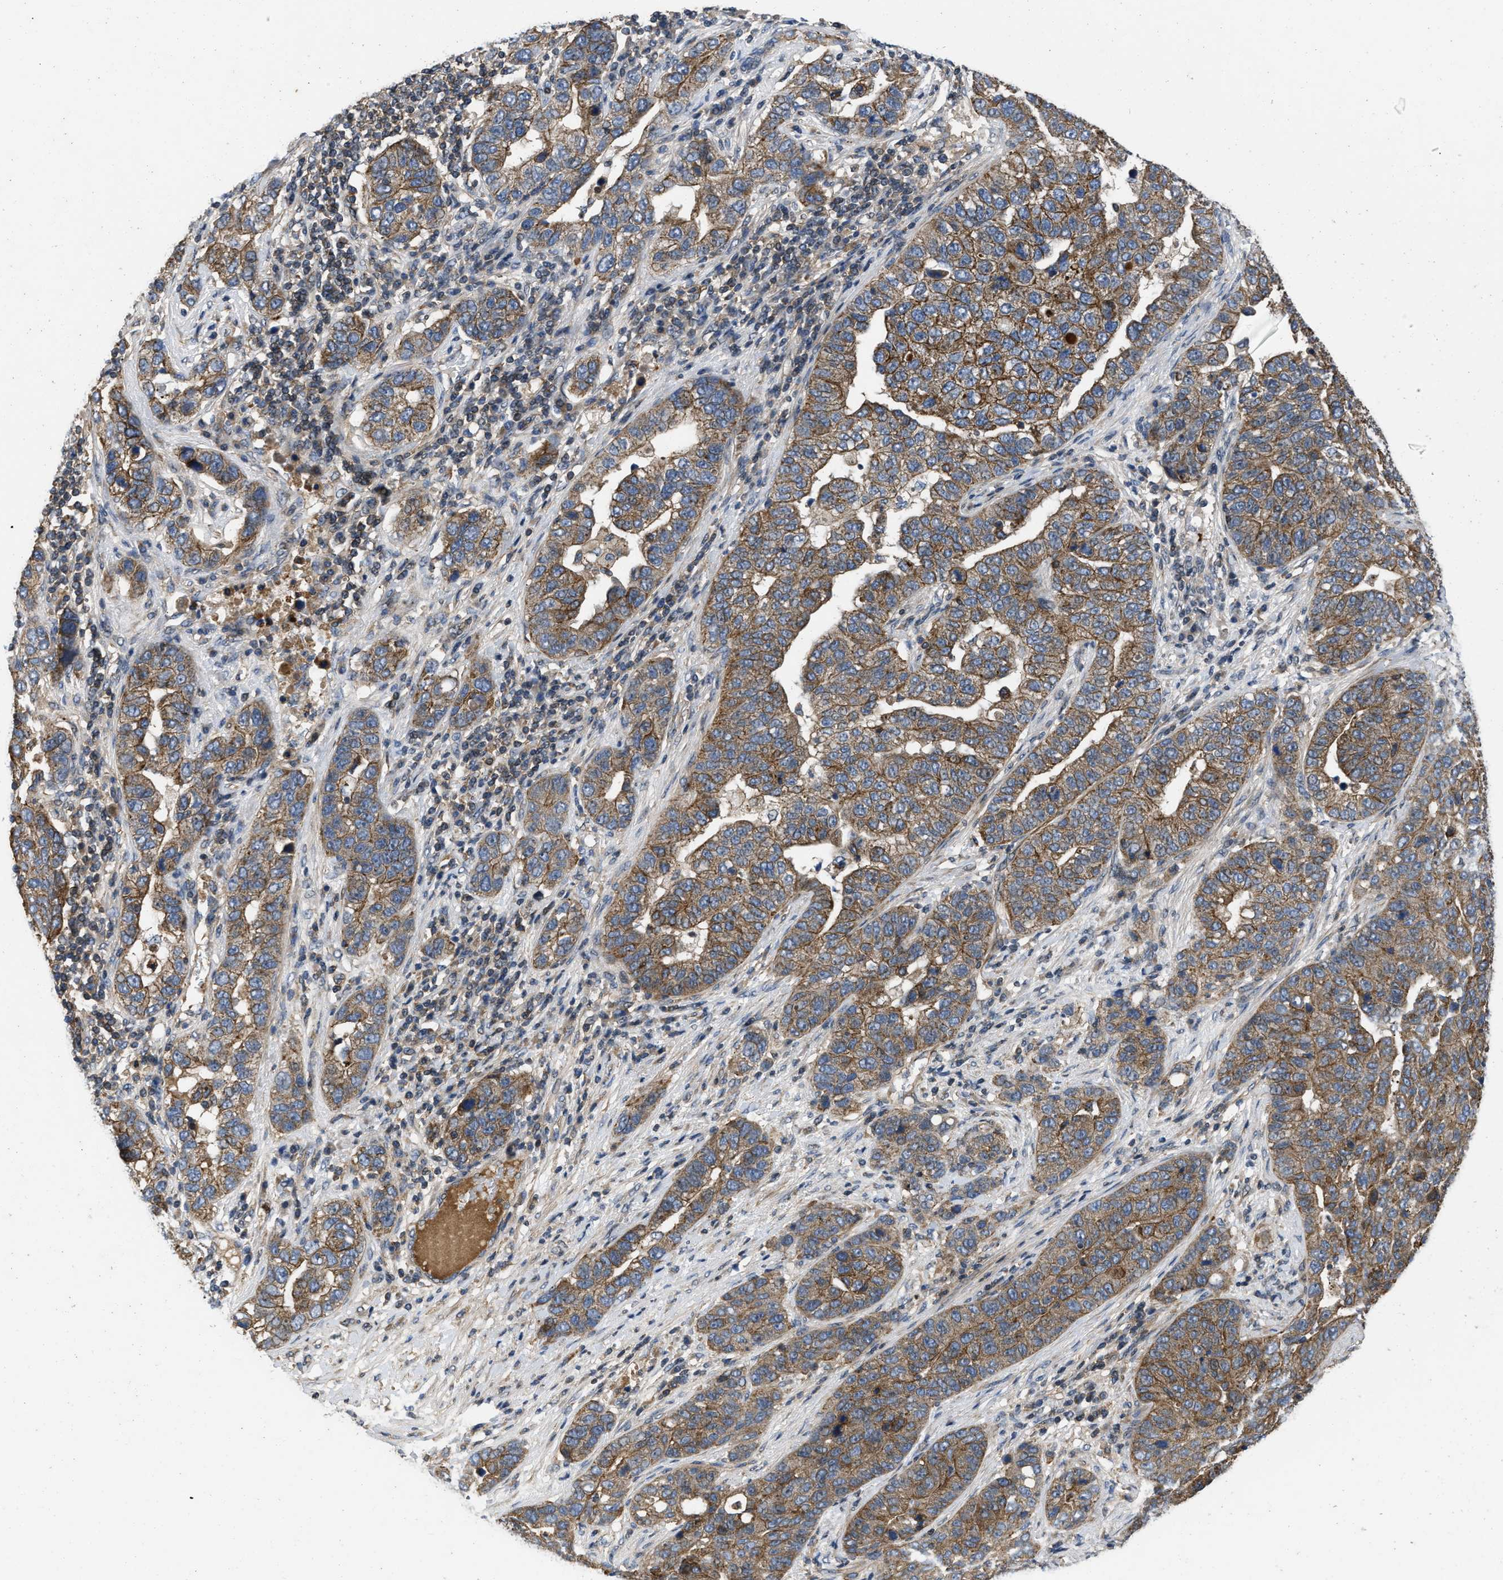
{"staining": {"intensity": "moderate", "quantity": ">75%", "location": "cytoplasmic/membranous"}, "tissue": "pancreatic cancer", "cell_type": "Tumor cells", "image_type": "cancer", "snomed": [{"axis": "morphology", "description": "Adenocarcinoma, NOS"}, {"axis": "topography", "description": "Pancreas"}], "caption": "Immunohistochemistry (IHC) micrograph of neoplastic tissue: pancreatic adenocarcinoma stained using immunohistochemistry demonstrates medium levels of moderate protein expression localized specifically in the cytoplasmic/membranous of tumor cells, appearing as a cytoplasmic/membranous brown color.", "gene": "PRDM14", "patient": {"sex": "female", "age": 61}}